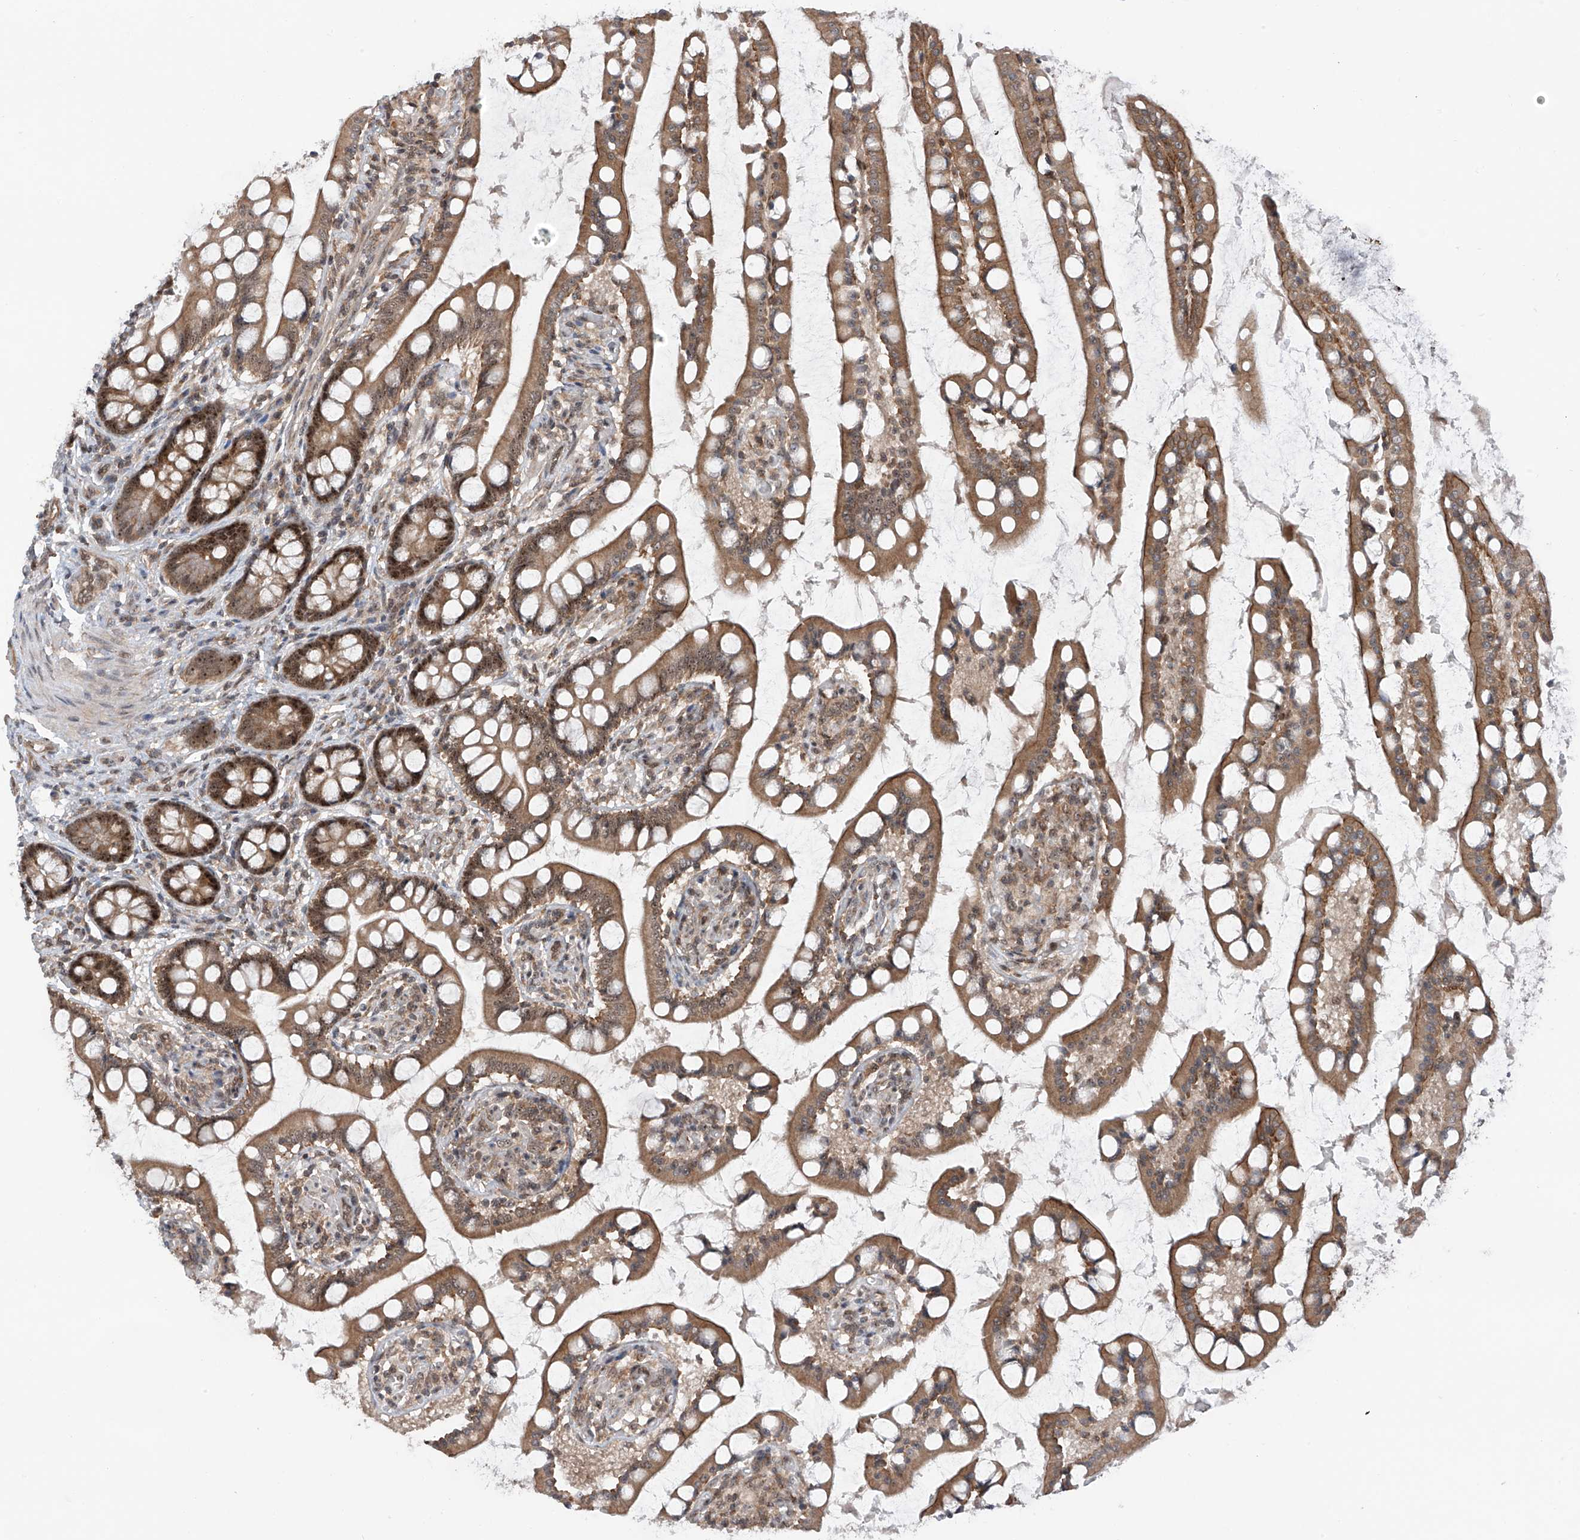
{"staining": {"intensity": "moderate", "quantity": ">75%", "location": "cytoplasmic/membranous,nuclear"}, "tissue": "small intestine", "cell_type": "Glandular cells", "image_type": "normal", "snomed": [{"axis": "morphology", "description": "Normal tissue, NOS"}, {"axis": "topography", "description": "Small intestine"}], "caption": "Protein expression analysis of benign small intestine demonstrates moderate cytoplasmic/membranous,nuclear staining in approximately >75% of glandular cells. (Stains: DAB (3,3'-diaminobenzidine) in brown, nuclei in blue, Microscopy: brightfield microscopy at high magnification).", "gene": "C1orf131", "patient": {"sex": "male", "age": 52}}